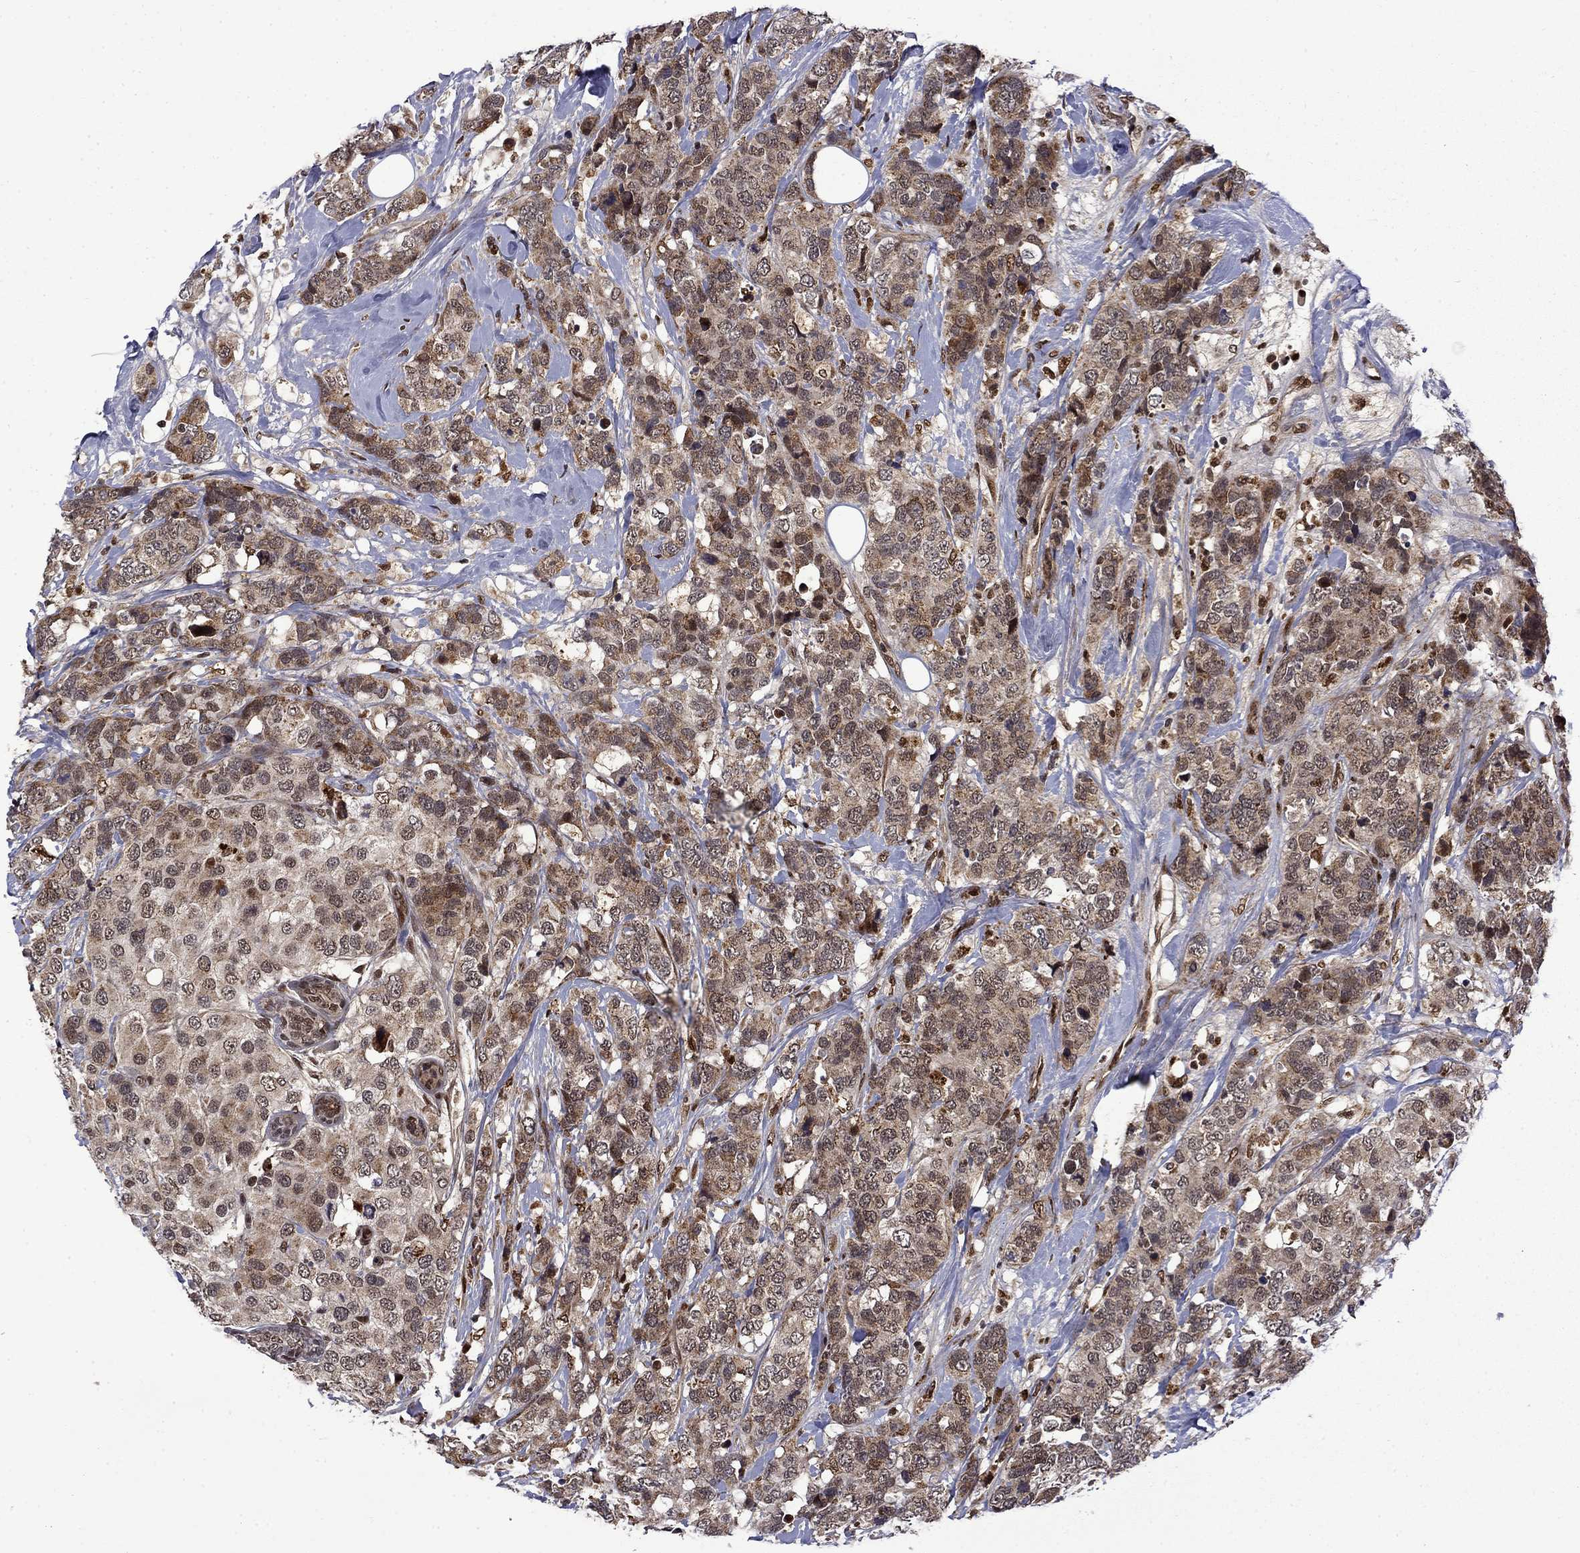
{"staining": {"intensity": "moderate", "quantity": ">75%", "location": "cytoplasmic/membranous"}, "tissue": "breast cancer", "cell_type": "Tumor cells", "image_type": "cancer", "snomed": [{"axis": "morphology", "description": "Lobular carcinoma"}, {"axis": "topography", "description": "Breast"}], "caption": "A brown stain highlights moderate cytoplasmic/membranous expression of a protein in lobular carcinoma (breast) tumor cells.", "gene": "KPNA3", "patient": {"sex": "female", "age": 59}}